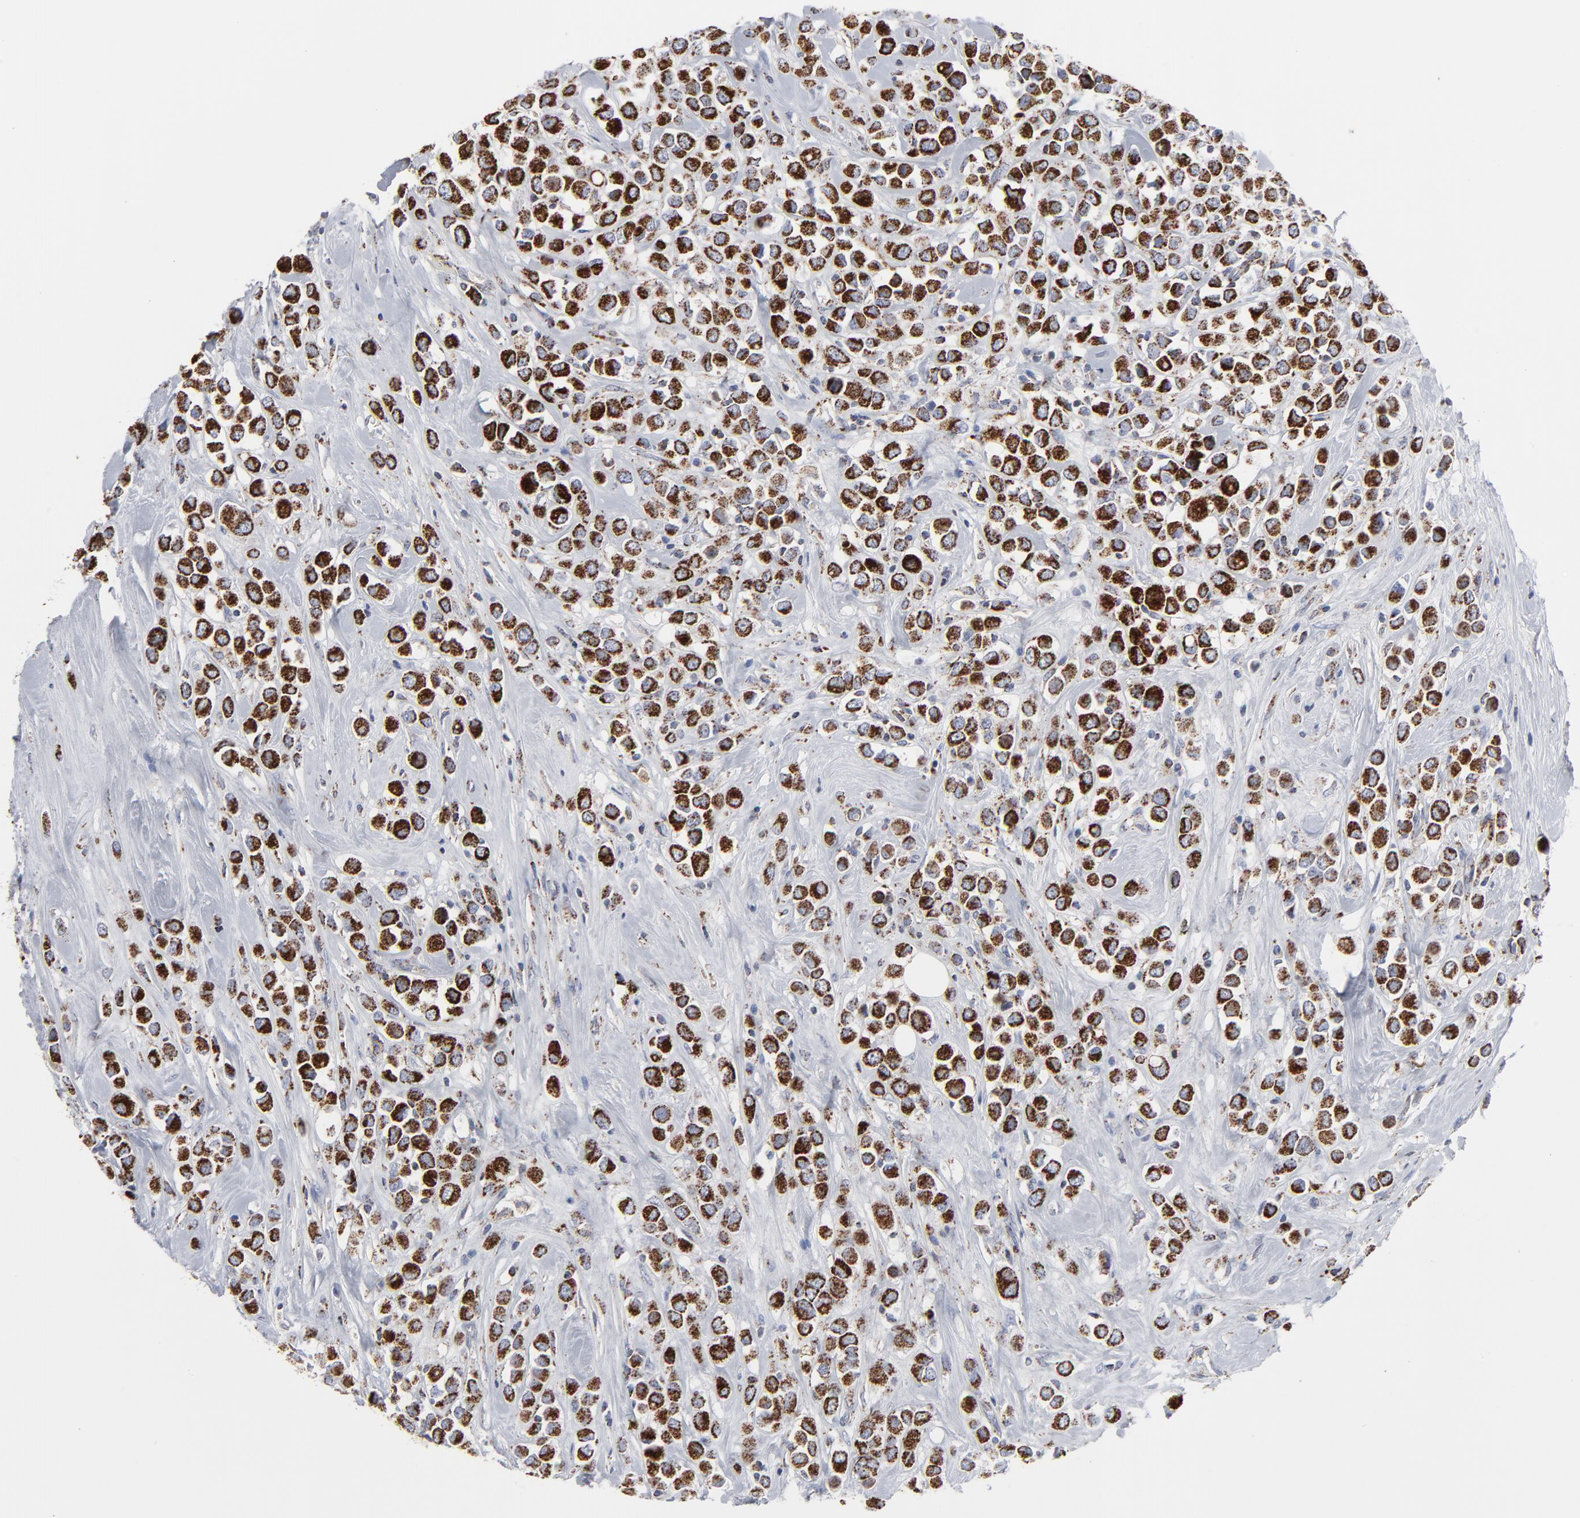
{"staining": {"intensity": "strong", "quantity": "25%-75%", "location": "cytoplasmic/membranous"}, "tissue": "breast cancer", "cell_type": "Tumor cells", "image_type": "cancer", "snomed": [{"axis": "morphology", "description": "Duct carcinoma"}, {"axis": "topography", "description": "Breast"}], "caption": "A micrograph of breast infiltrating ductal carcinoma stained for a protein reveals strong cytoplasmic/membranous brown staining in tumor cells. (brown staining indicates protein expression, while blue staining denotes nuclei).", "gene": "TXNRD2", "patient": {"sex": "female", "age": 61}}